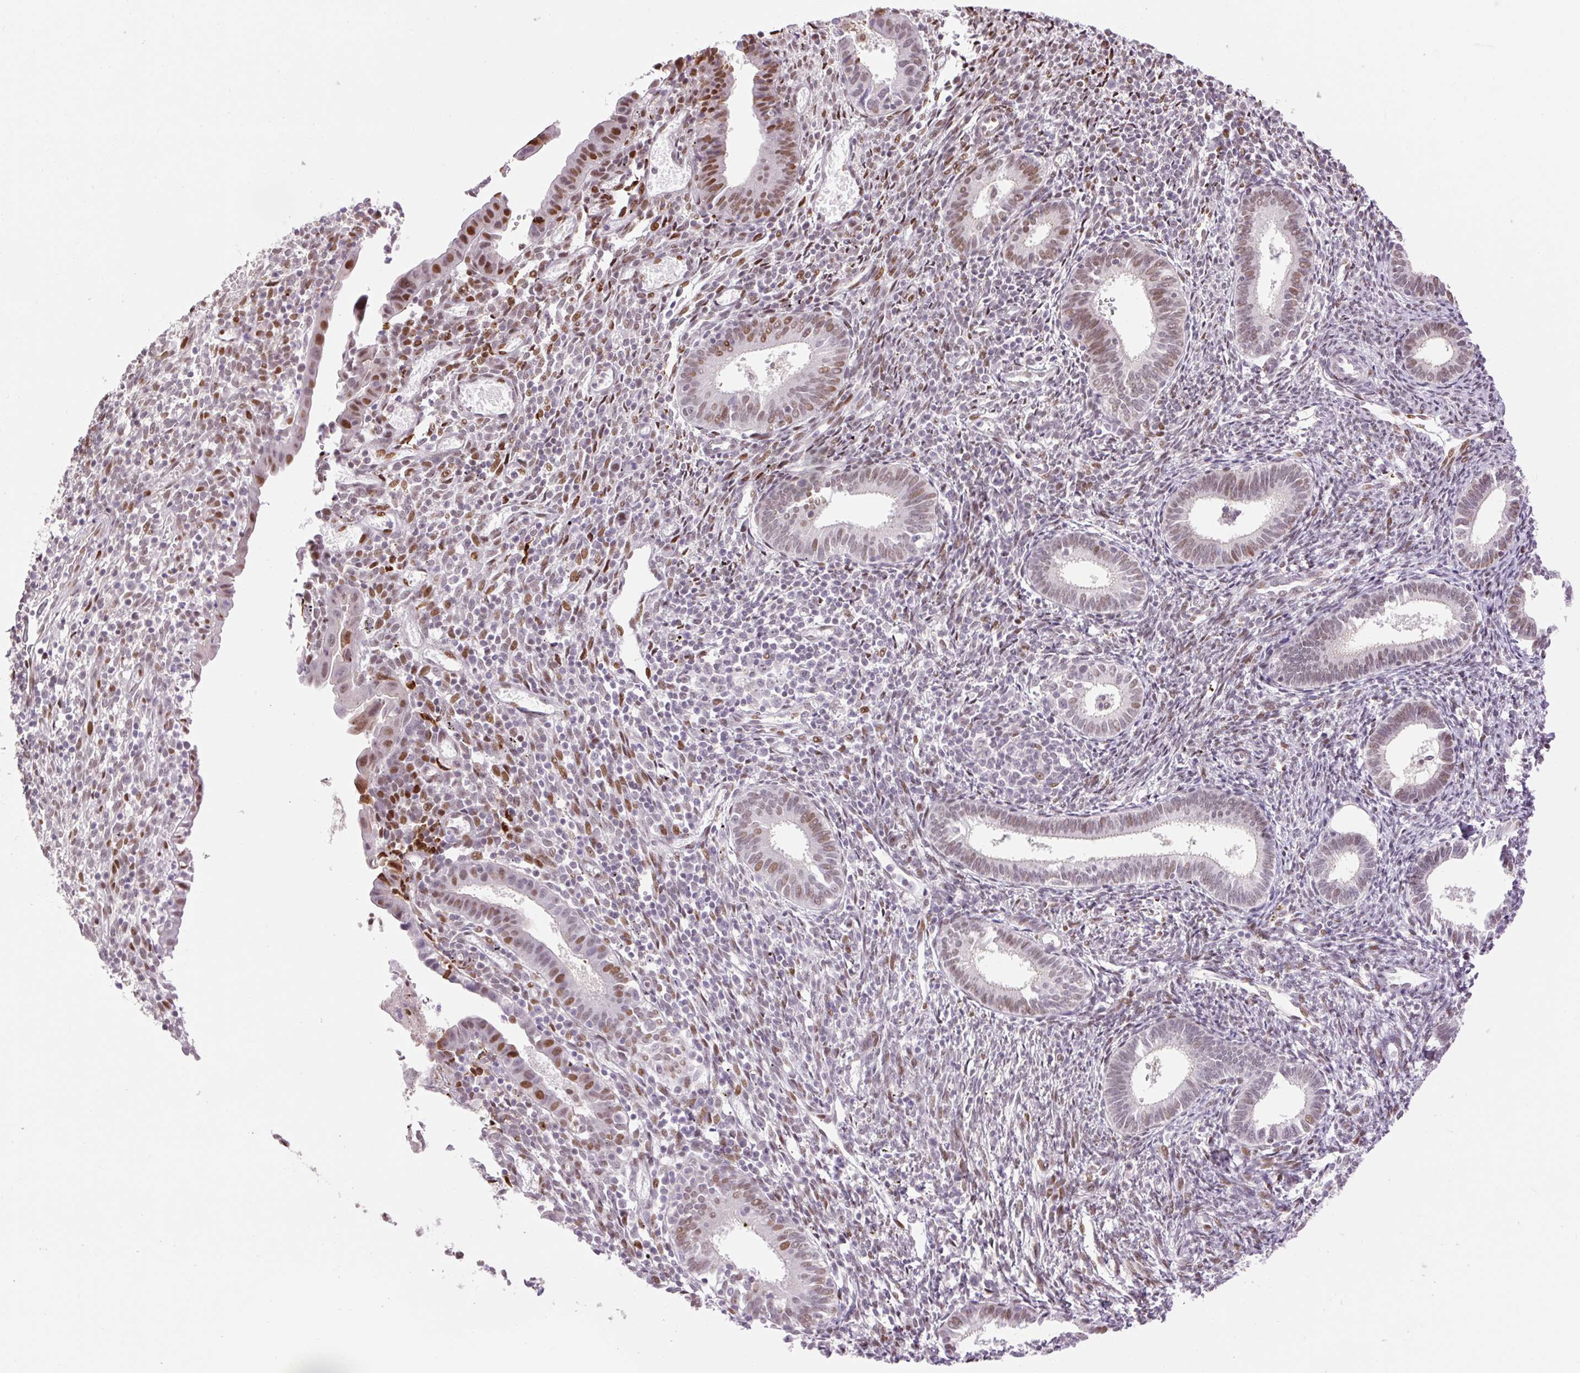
{"staining": {"intensity": "moderate", "quantity": "<25%", "location": "nuclear"}, "tissue": "endometrium", "cell_type": "Cells in endometrial stroma", "image_type": "normal", "snomed": [{"axis": "morphology", "description": "Normal tissue, NOS"}, {"axis": "topography", "description": "Endometrium"}], "caption": "Brown immunohistochemical staining in benign human endometrium demonstrates moderate nuclear expression in approximately <25% of cells in endometrial stroma.", "gene": "RIPPLY3", "patient": {"sex": "female", "age": 41}}